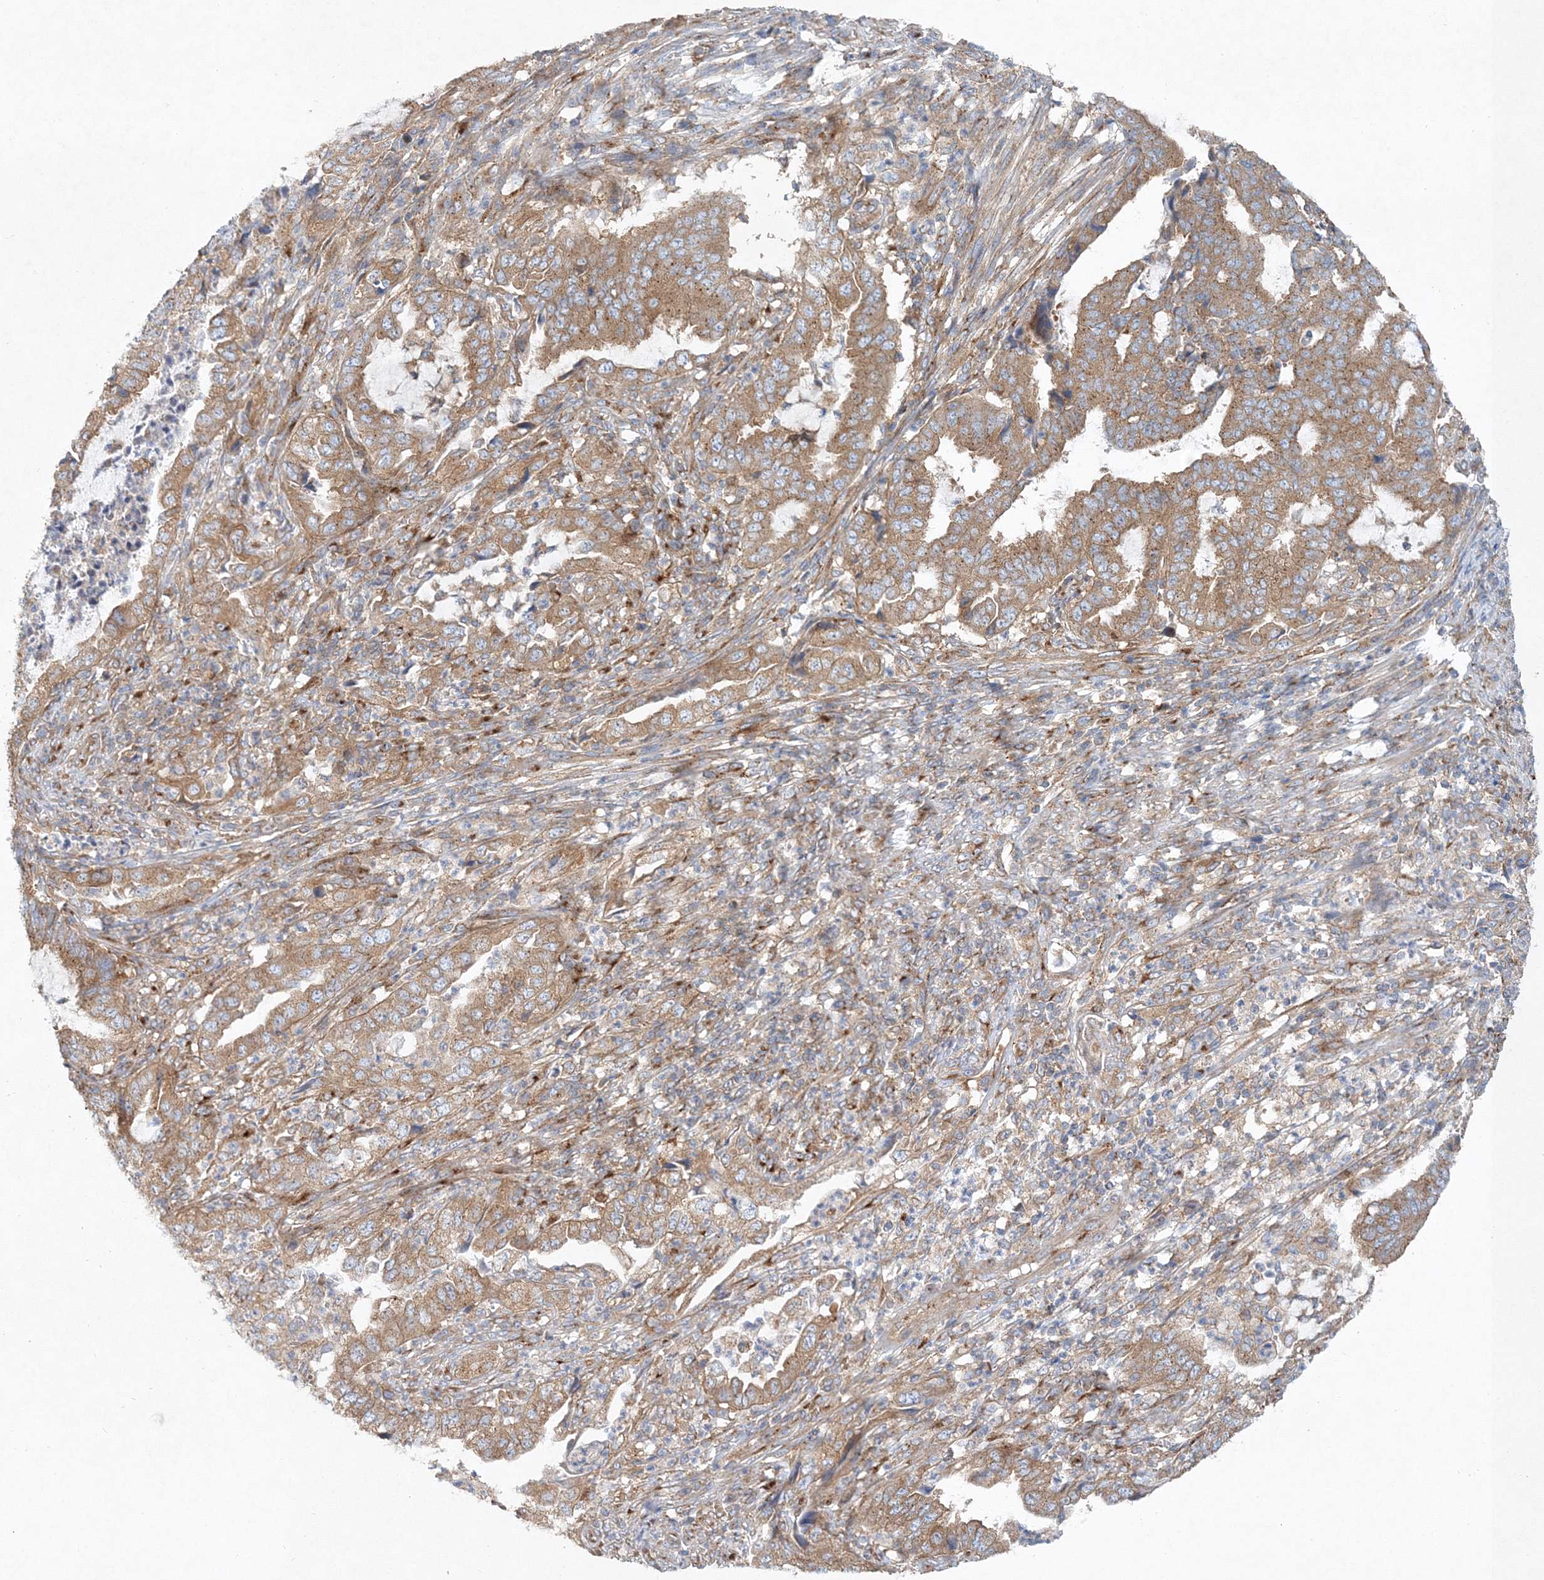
{"staining": {"intensity": "moderate", "quantity": ">75%", "location": "cytoplasmic/membranous"}, "tissue": "endometrial cancer", "cell_type": "Tumor cells", "image_type": "cancer", "snomed": [{"axis": "morphology", "description": "Adenocarcinoma, NOS"}, {"axis": "topography", "description": "Endometrium"}], "caption": "Endometrial adenocarcinoma stained with a protein marker exhibits moderate staining in tumor cells.", "gene": "SEC23IP", "patient": {"sex": "female", "age": 51}}